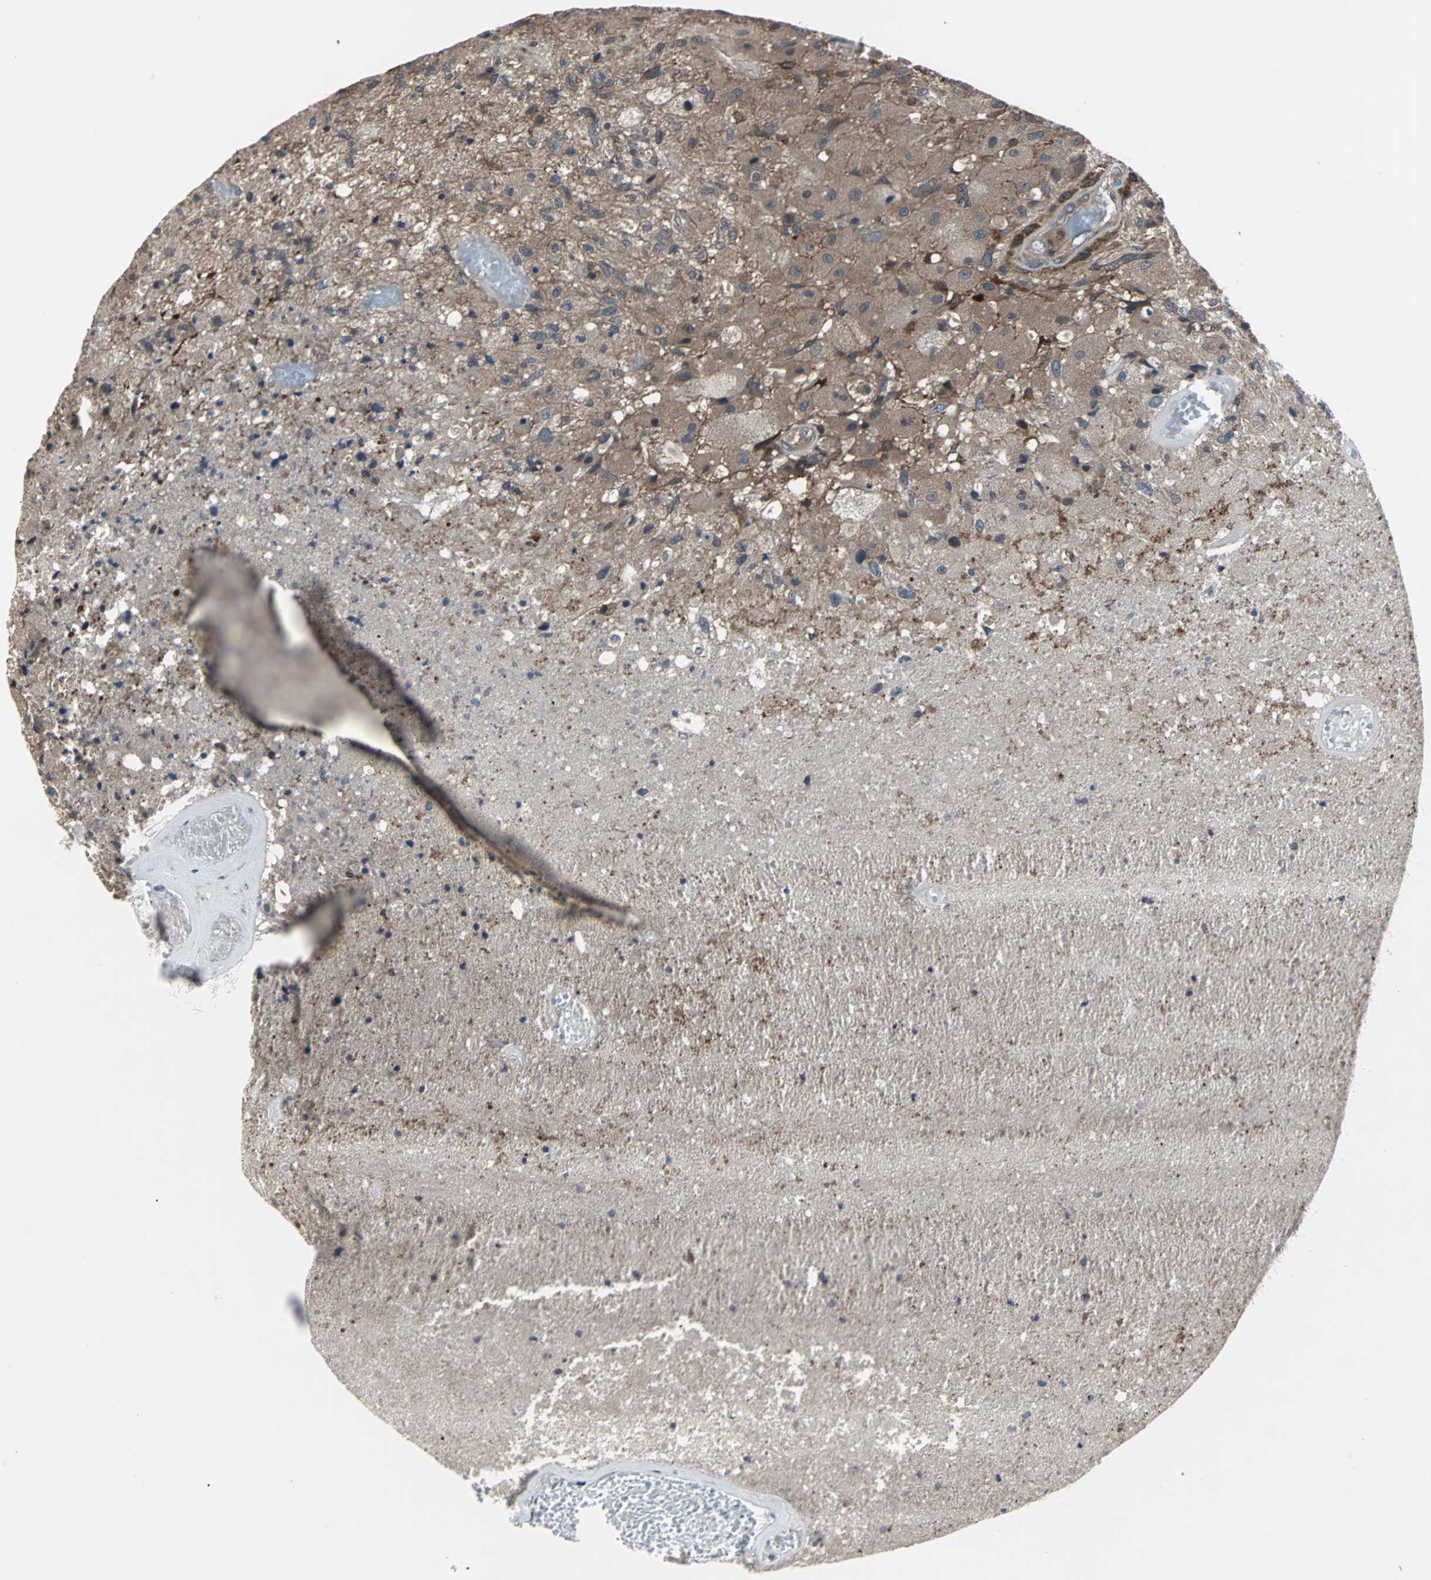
{"staining": {"intensity": "weak", "quantity": "25%-75%", "location": "cytoplasmic/membranous"}, "tissue": "glioma", "cell_type": "Tumor cells", "image_type": "cancer", "snomed": [{"axis": "morphology", "description": "Normal tissue, NOS"}, {"axis": "morphology", "description": "Glioma, malignant, High grade"}, {"axis": "topography", "description": "Cerebral cortex"}], "caption": "IHC (DAB (3,3'-diaminobenzidine)) staining of malignant high-grade glioma displays weak cytoplasmic/membranous protein positivity in approximately 25%-75% of tumor cells.", "gene": "PAK1", "patient": {"sex": "male", "age": 77}}